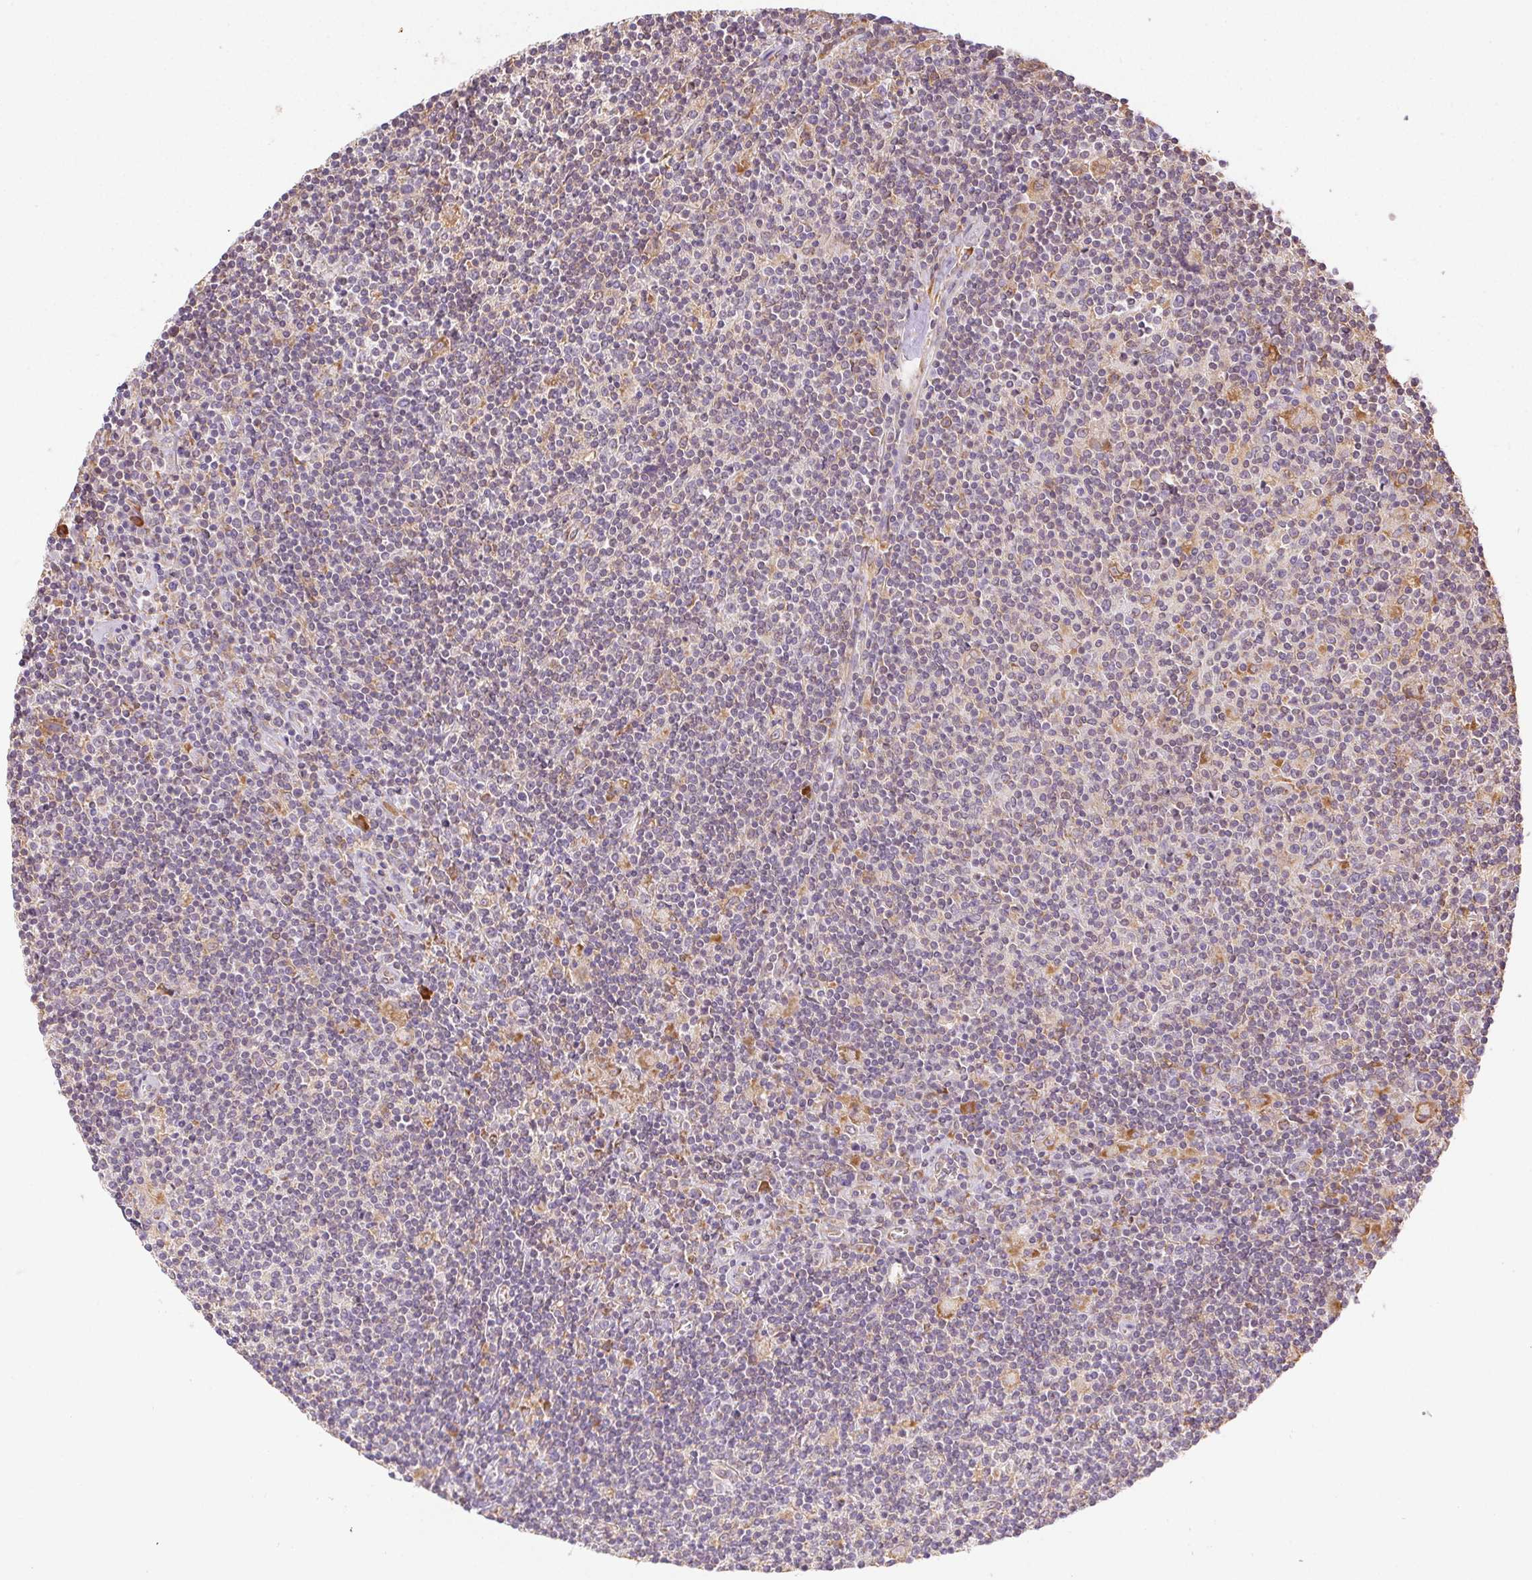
{"staining": {"intensity": "negative", "quantity": "none", "location": "none"}, "tissue": "lymphoma", "cell_type": "Tumor cells", "image_type": "cancer", "snomed": [{"axis": "morphology", "description": "Hodgkin's disease, NOS"}, {"axis": "topography", "description": "Lymph node"}], "caption": "DAB immunohistochemical staining of human Hodgkin's disease exhibits no significant expression in tumor cells.", "gene": "ENTREP1", "patient": {"sex": "male", "age": 40}}